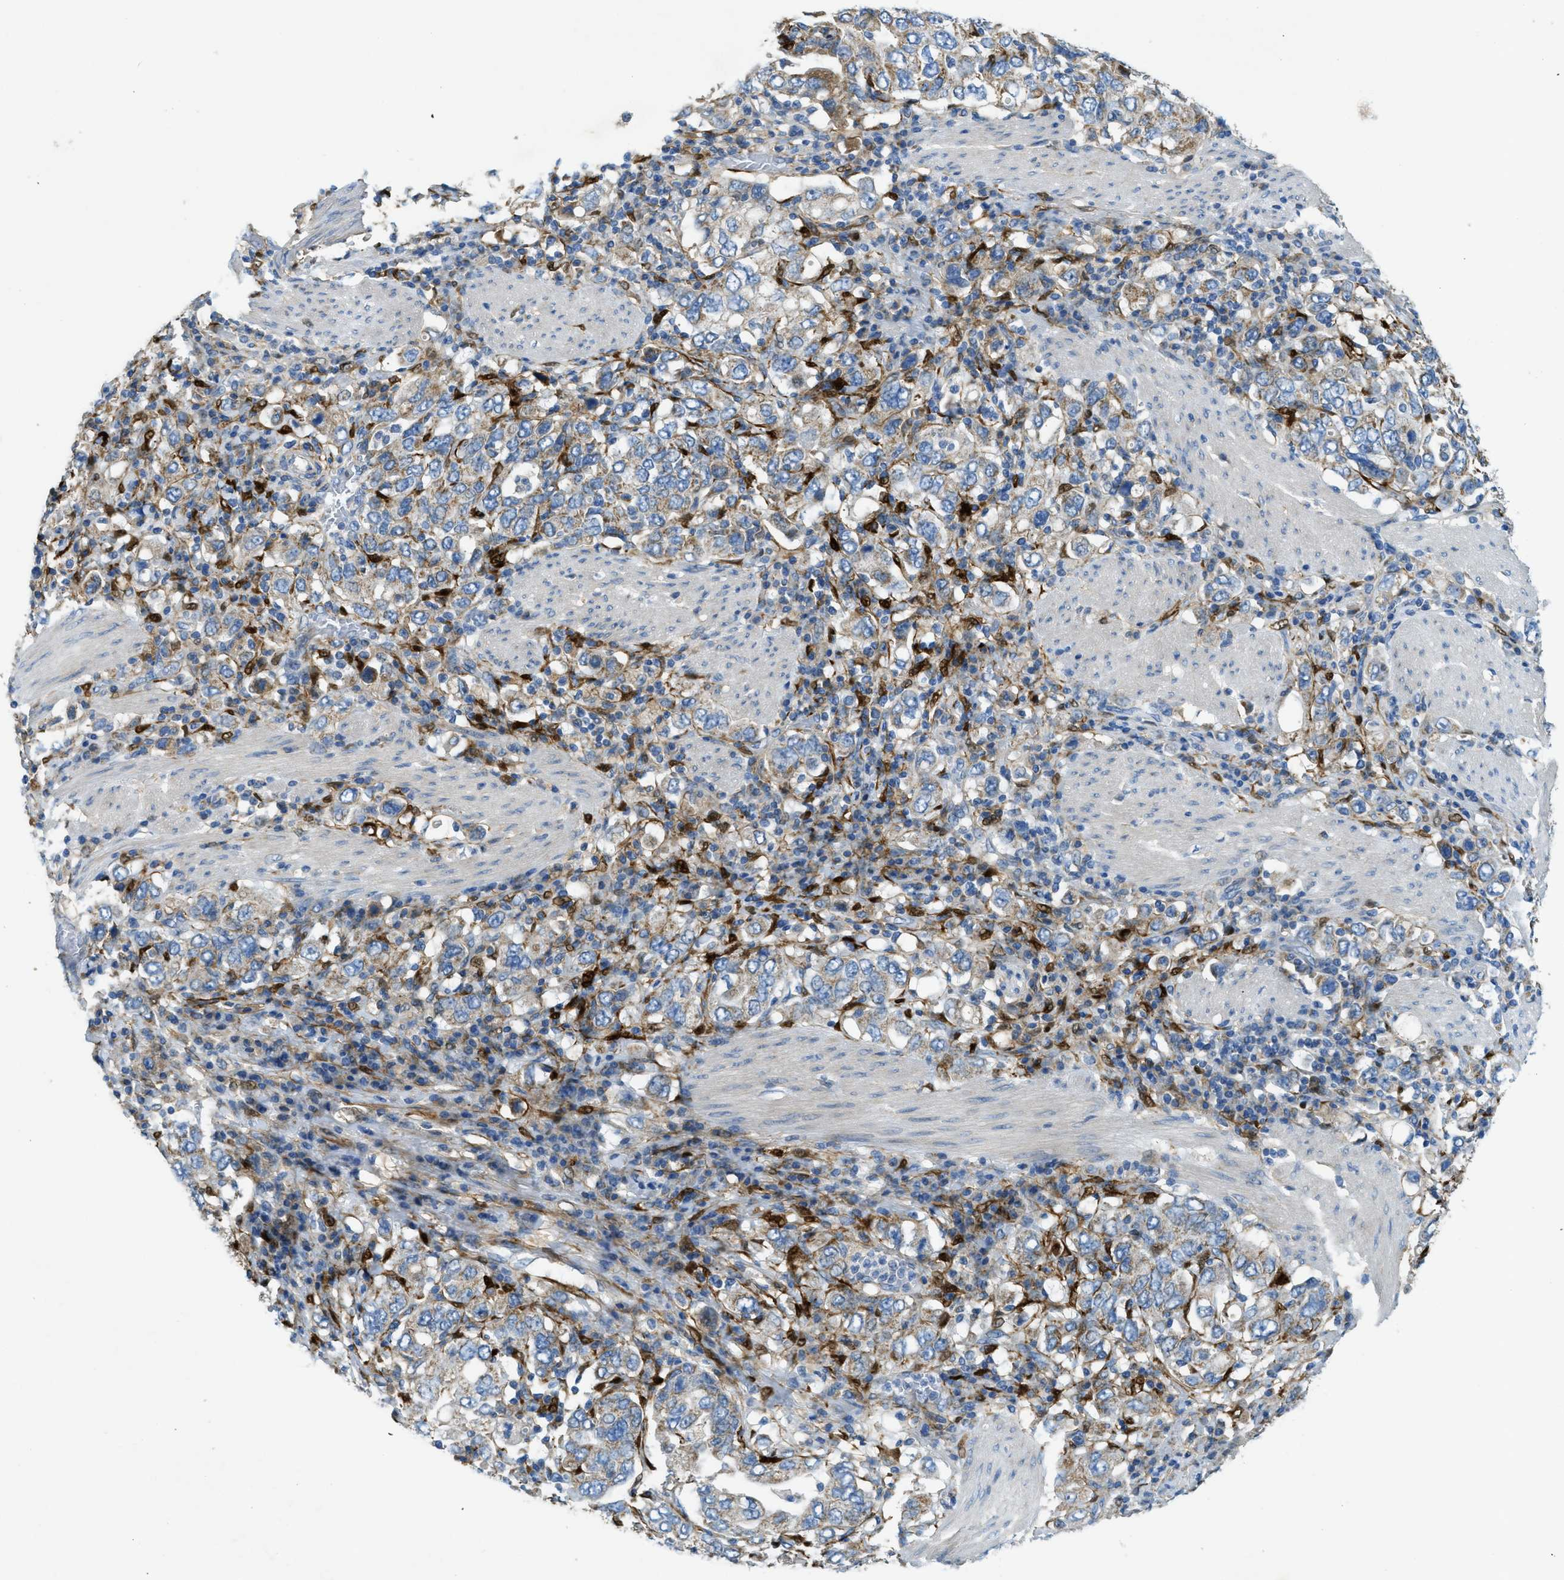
{"staining": {"intensity": "weak", "quantity": ">75%", "location": "cytoplasmic/membranous"}, "tissue": "stomach cancer", "cell_type": "Tumor cells", "image_type": "cancer", "snomed": [{"axis": "morphology", "description": "Adenocarcinoma, NOS"}, {"axis": "topography", "description": "Stomach, upper"}], "caption": "Stomach cancer (adenocarcinoma) stained with DAB (3,3'-diaminobenzidine) IHC exhibits low levels of weak cytoplasmic/membranous staining in approximately >75% of tumor cells. The protein is stained brown, and the nuclei are stained in blue (DAB IHC with brightfield microscopy, high magnification).", "gene": "CYGB", "patient": {"sex": "male", "age": 62}}